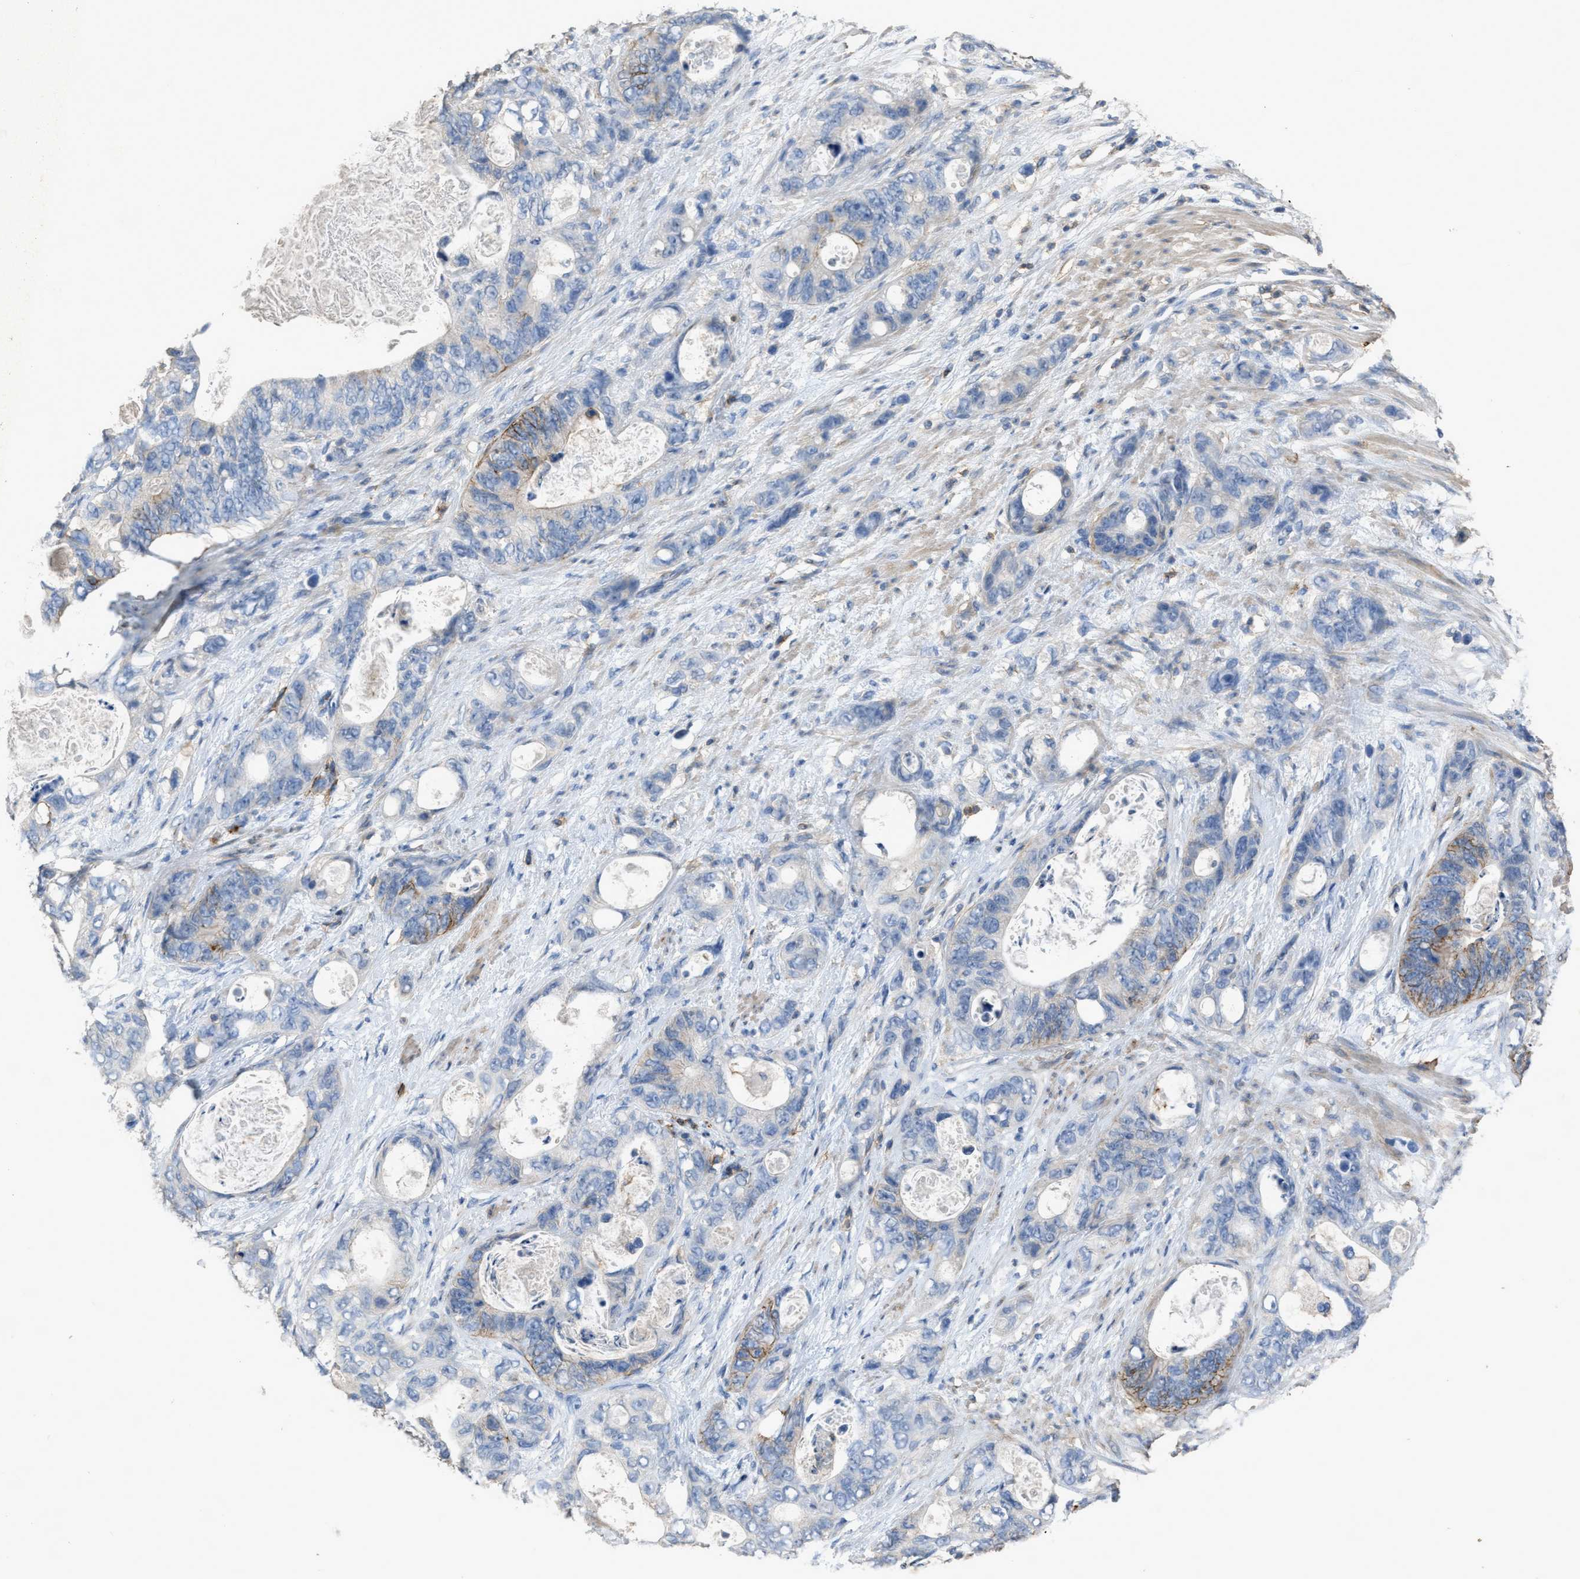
{"staining": {"intensity": "moderate", "quantity": "<25%", "location": "cytoplasmic/membranous"}, "tissue": "stomach cancer", "cell_type": "Tumor cells", "image_type": "cancer", "snomed": [{"axis": "morphology", "description": "Normal tissue, NOS"}, {"axis": "morphology", "description": "Adenocarcinoma, NOS"}, {"axis": "topography", "description": "Stomach"}], "caption": "Immunohistochemical staining of human stomach cancer displays moderate cytoplasmic/membranous protein expression in approximately <25% of tumor cells. The staining was performed using DAB to visualize the protein expression in brown, while the nuclei were stained in blue with hematoxylin (Magnification: 20x).", "gene": "OR51E1", "patient": {"sex": "female", "age": 89}}